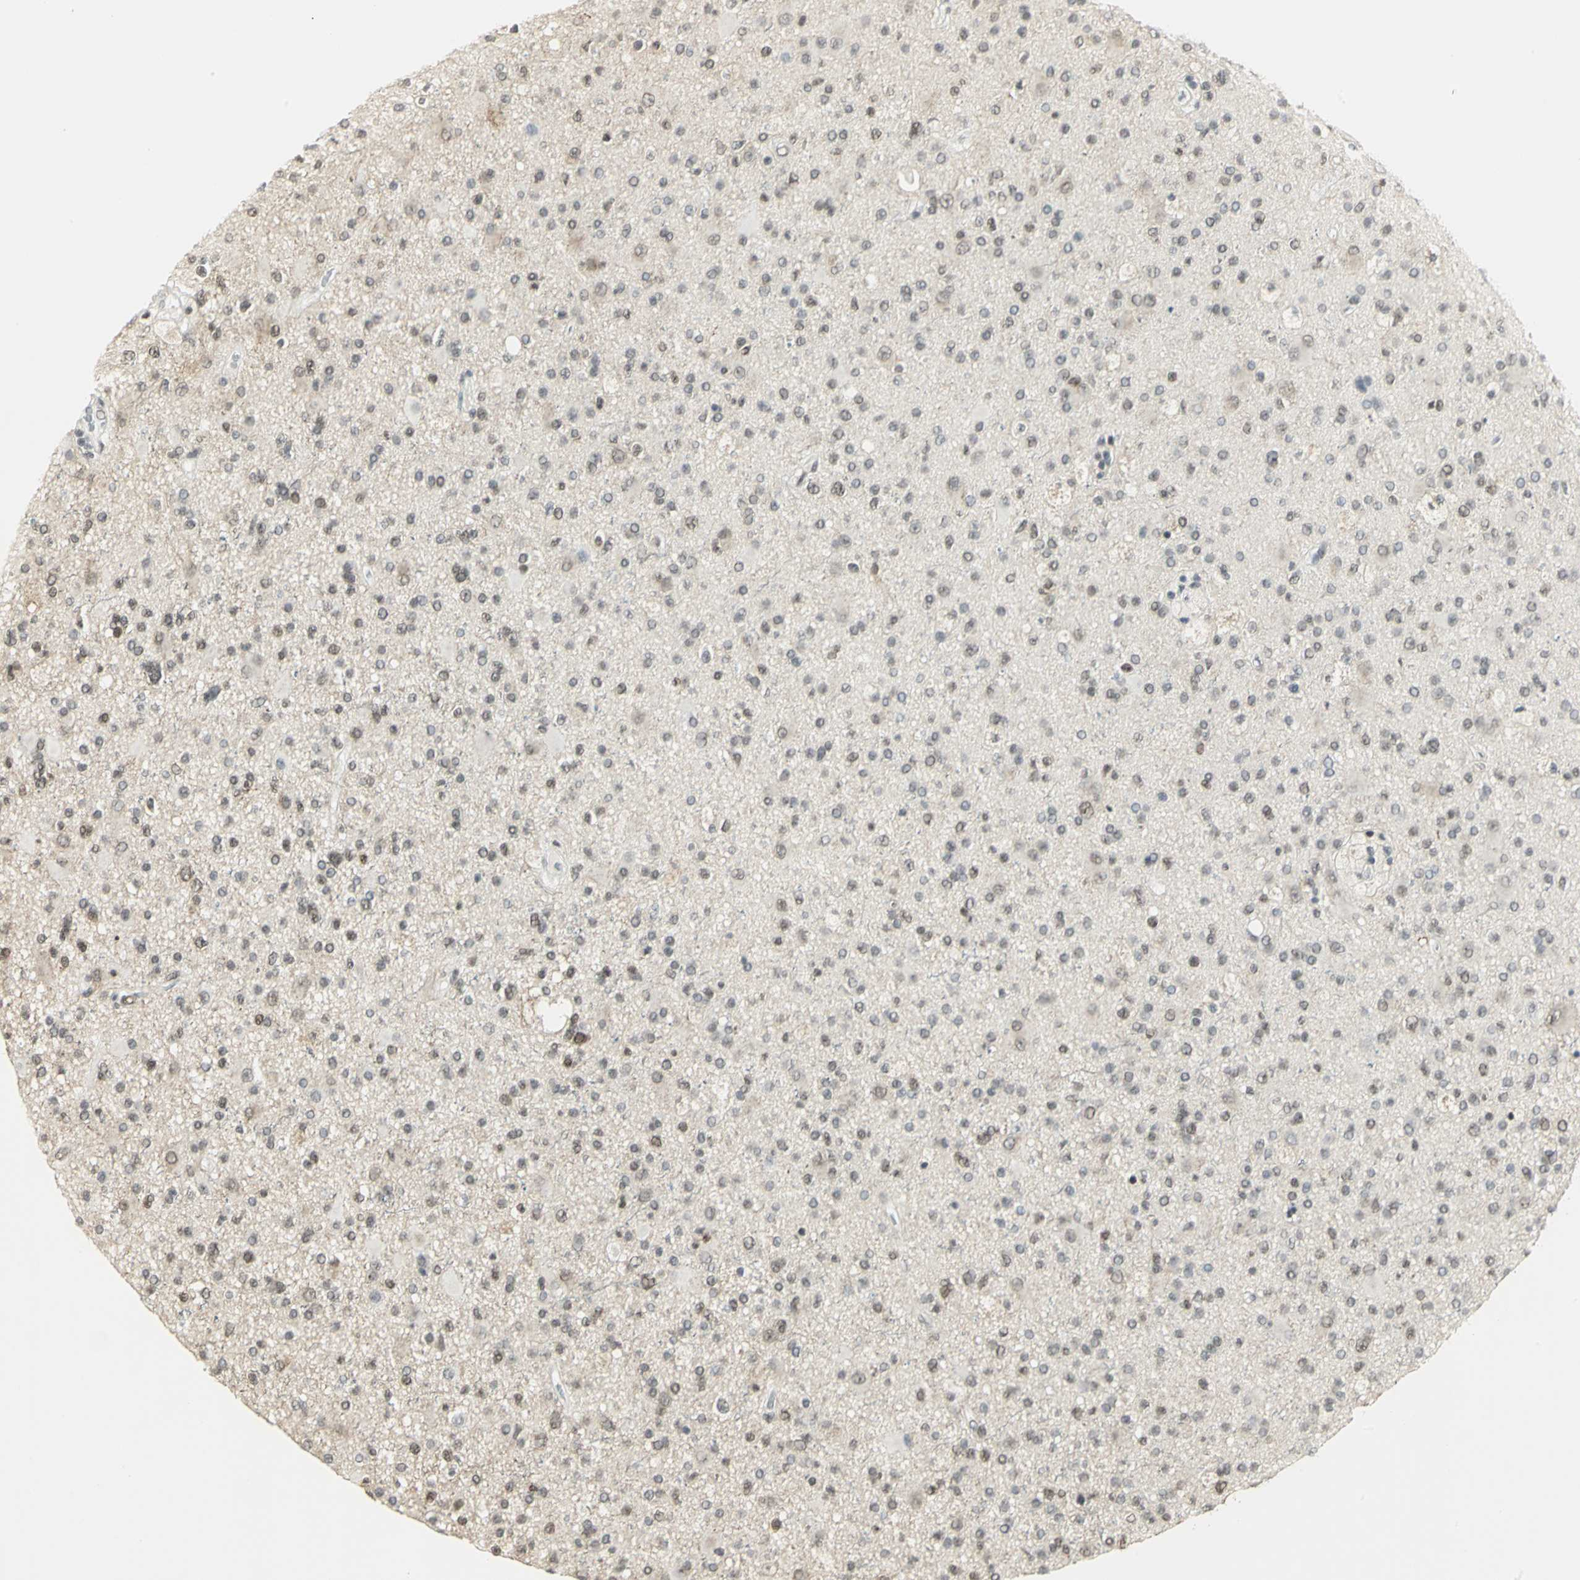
{"staining": {"intensity": "weak", "quantity": "25%-75%", "location": "nuclear"}, "tissue": "glioma", "cell_type": "Tumor cells", "image_type": "cancer", "snomed": [{"axis": "morphology", "description": "Glioma, malignant, High grade"}, {"axis": "topography", "description": "Brain"}], "caption": "Glioma stained with a brown dye displays weak nuclear positive expression in approximately 25%-75% of tumor cells.", "gene": "CBX3", "patient": {"sex": "male", "age": 33}}